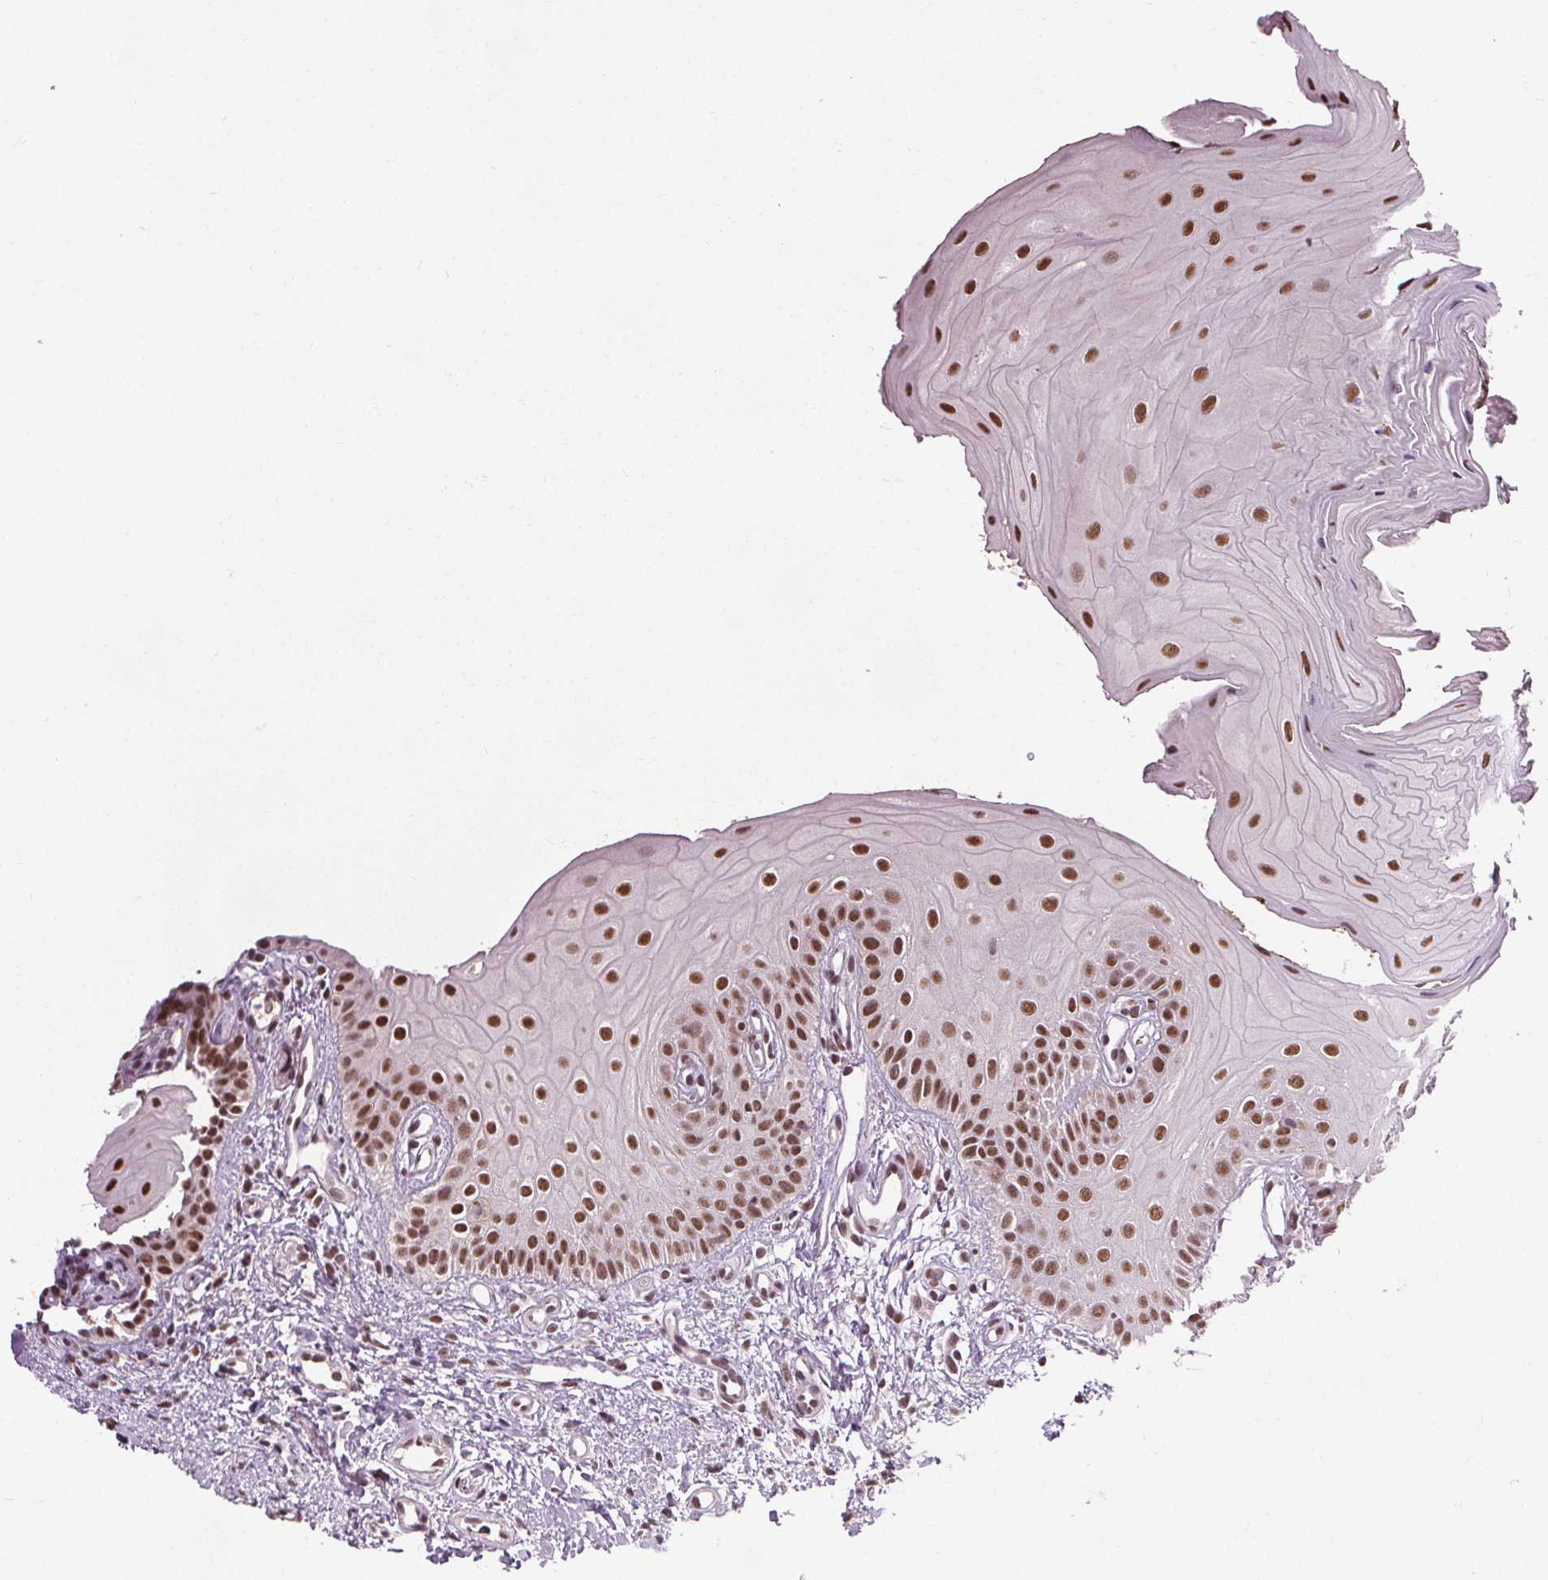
{"staining": {"intensity": "moderate", "quantity": ">75%", "location": "nuclear"}, "tissue": "oral mucosa", "cell_type": "Squamous epithelial cells", "image_type": "normal", "snomed": [{"axis": "morphology", "description": "Normal tissue, NOS"}, {"axis": "topography", "description": "Oral tissue"}], "caption": "Brown immunohistochemical staining in benign human oral mucosa displays moderate nuclear expression in about >75% of squamous epithelial cells.", "gene": "MED6", "patient": {"sex": "female", "age": 73}}